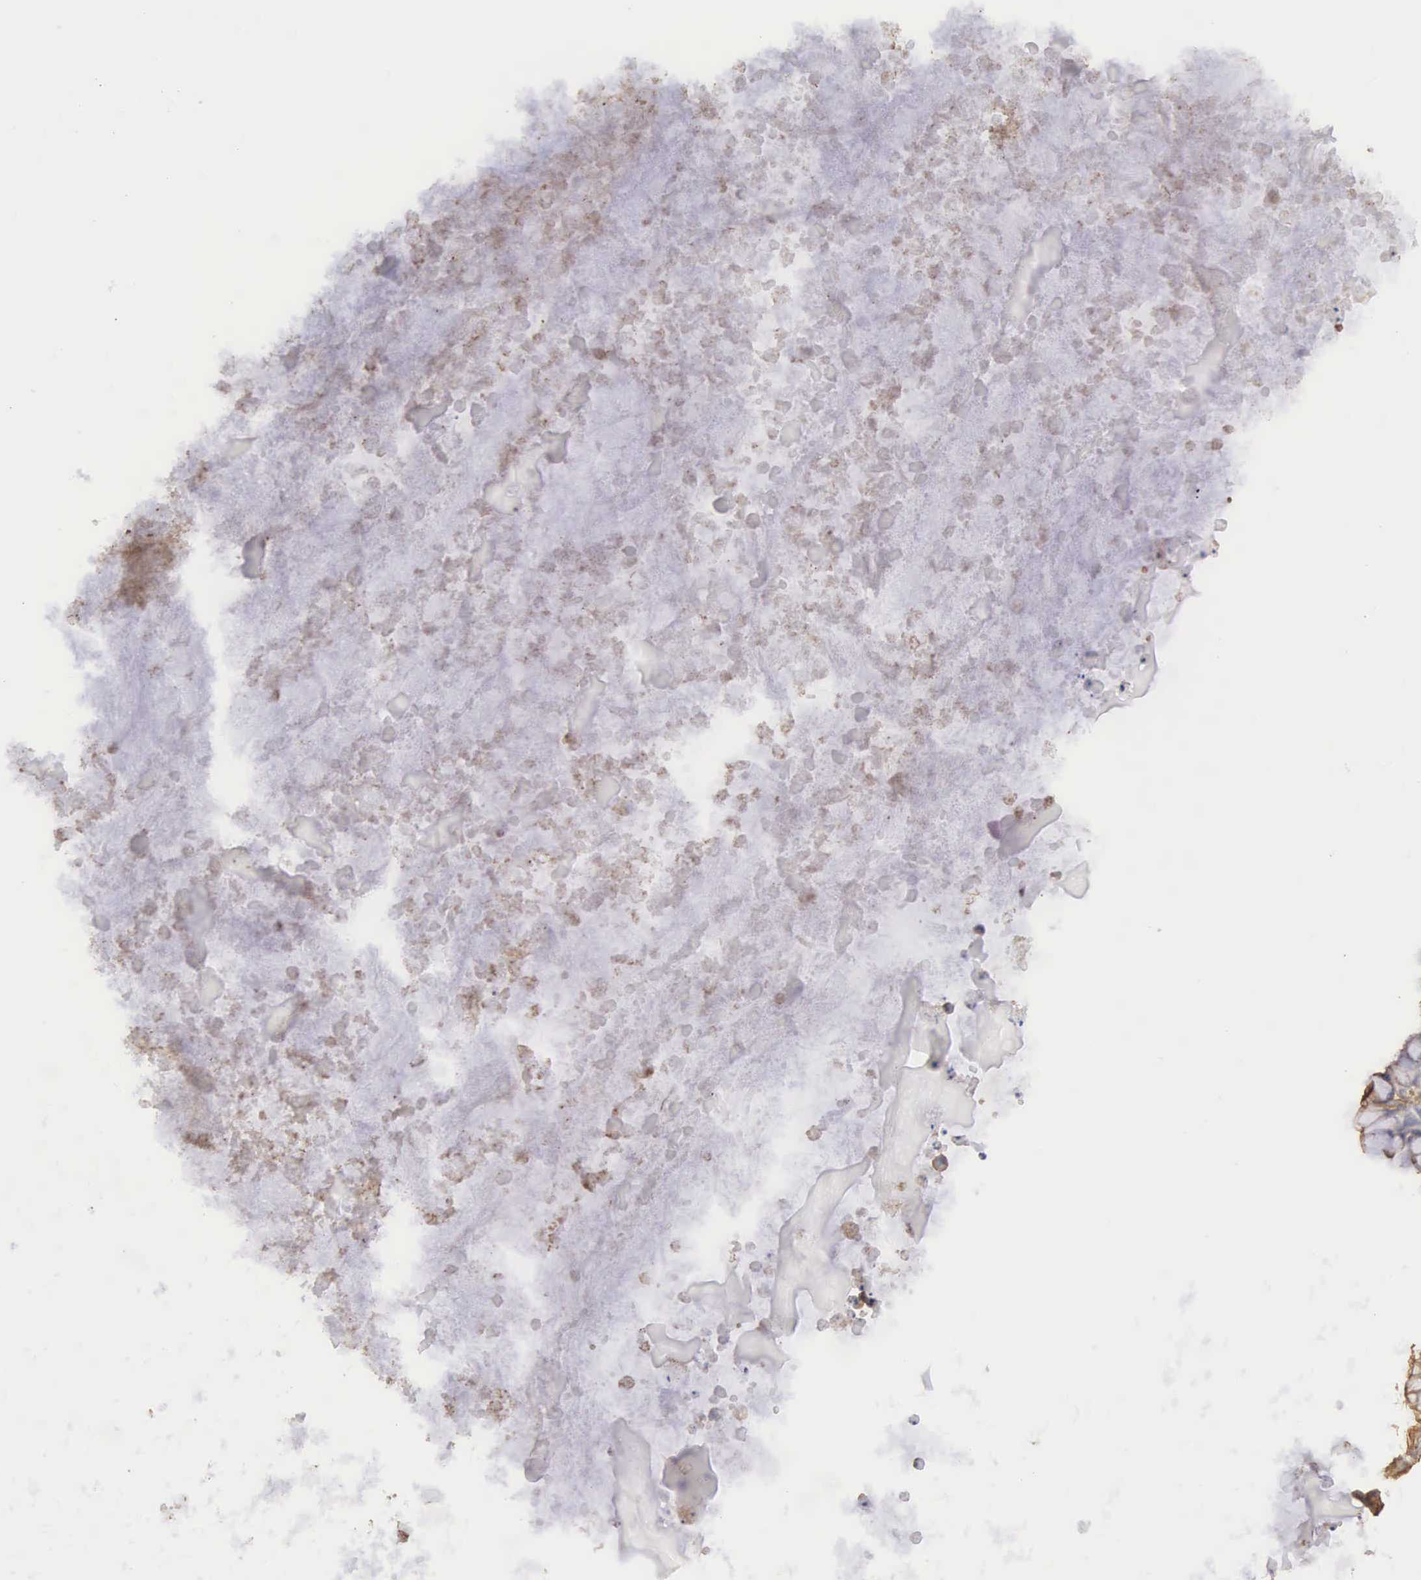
{"staining": {"intensity": "moderate", "quantity": ">75%", "location": "cytoplasmic/membranous"}, "tissue": "ovarian cancer", "cell_type": "Tumor cells", "image_type": "cancer", "snomed": [{"axis": "morphology", "description": "Cystadenocarcinoma, mucinous, NOS"}, {"axis": "topography", "description": "Ovary"}], "caption": "Immunohistochemistry (IHC) of ovarian cancer (mucinous cystadenocarcinoma) reveals medium levels of moderate cytoplasmic/membranous expression in about >75% of tumor cells.", "gene": "TXLNG", "patient": {"sex": "female", "age": 57}}